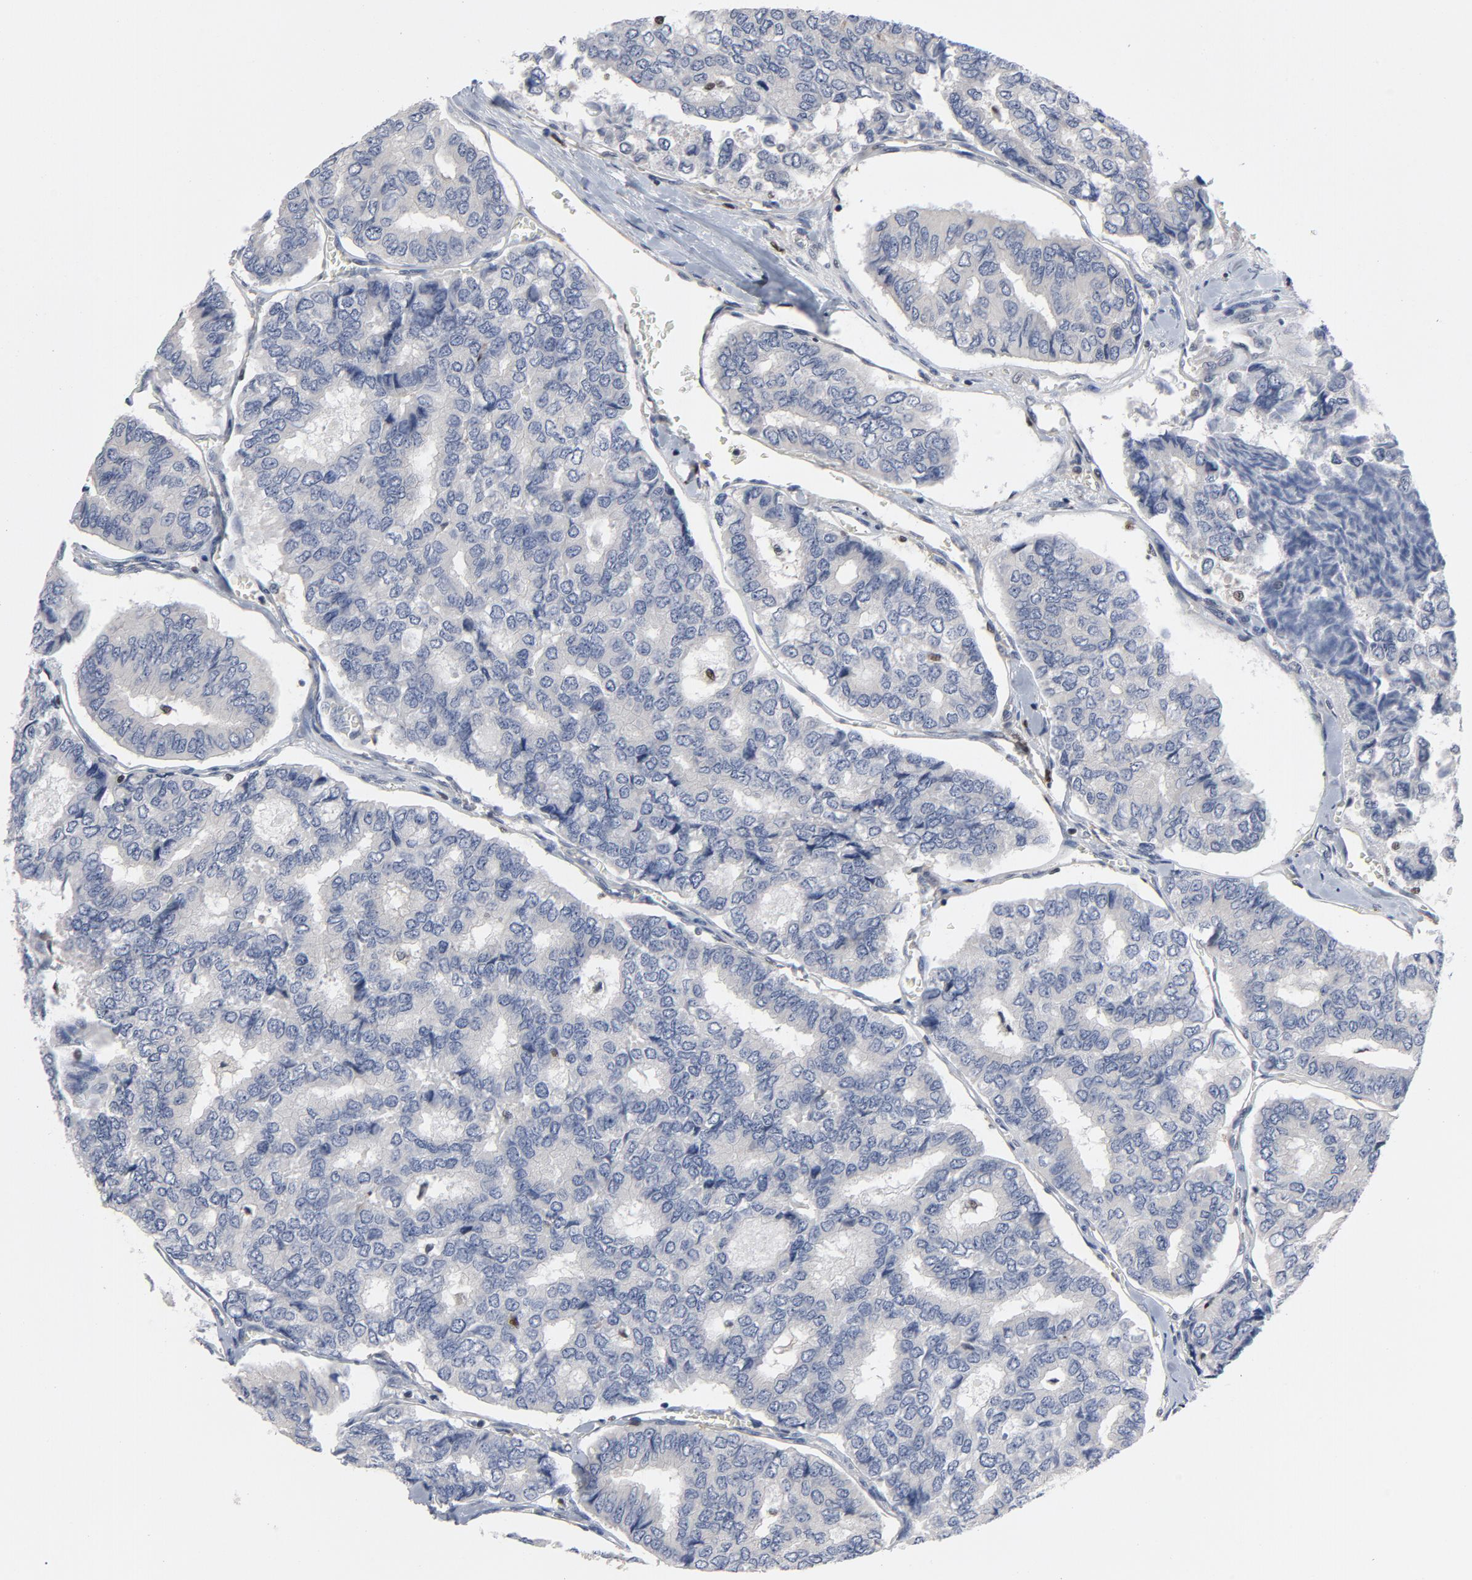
{"staining": {"intensity": "negative", "quantity": "none", "location": "none"}, "tissue": "thyroid cancer", "cell_type": "Tumor cells", "image_type": "cancer", "snomed": [{"axis": "morphology", "description": "Papillary adenocarcinoma, NOS"}, {"axis": "topography", "description": "Thyroid gland"}], "caption": "Thyroid papillary adenocarcinoma was stained to show a protein in brown. There is no significant positivity in tumor cells.", "gene": "NFKB1", "patient": {"sex": "female", "age": 35}}